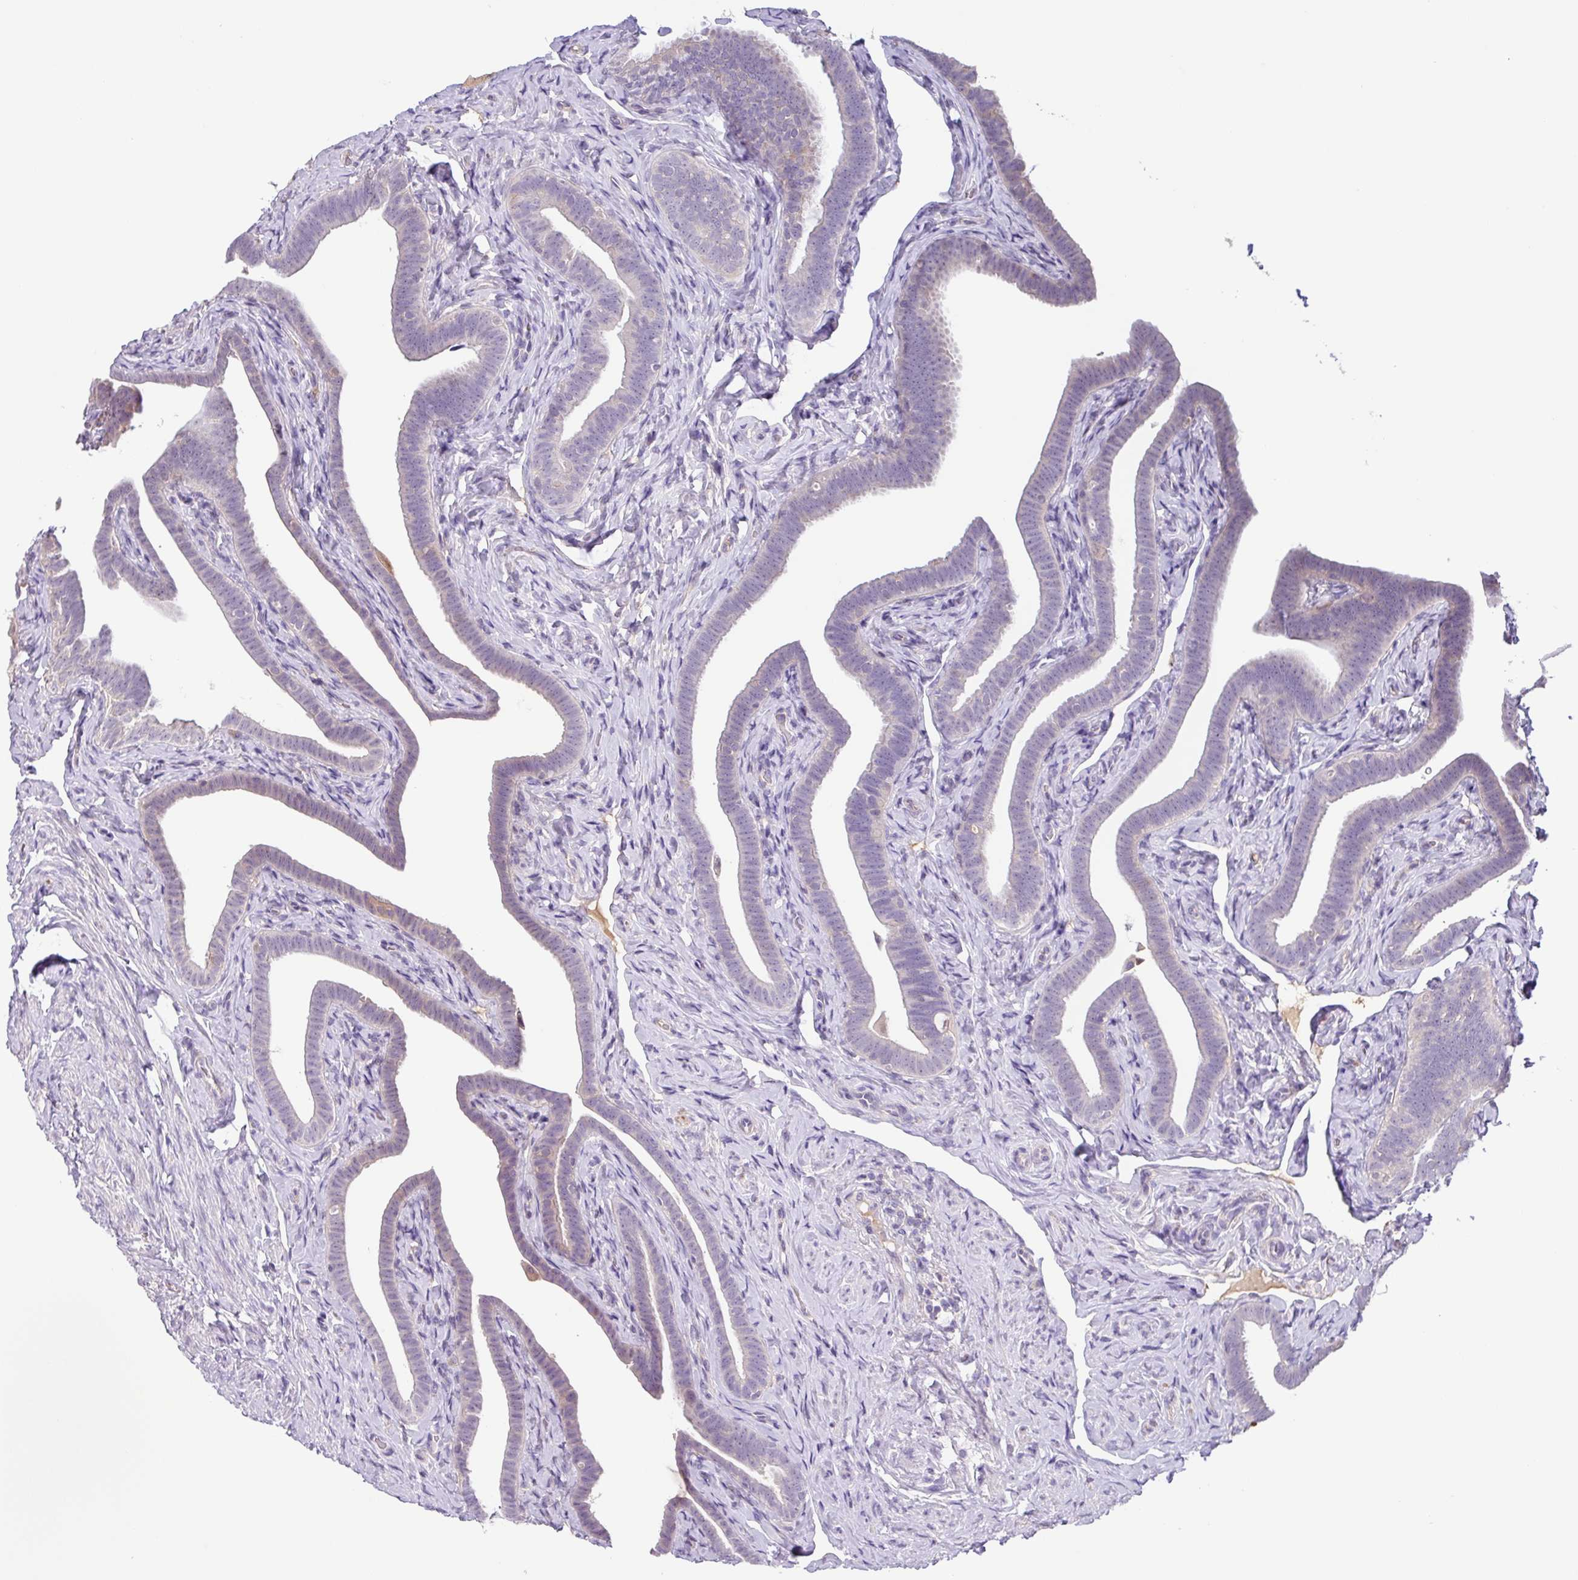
{"staining": {"intensity": "weak", "quantity": "<25%", "location": "cytoplasmic/membranous"}, "tissue": "fallopian tube", "cell_type": "Glandular cells", "image_type": "normal", "snomed": [{"axis": "morphology", "description": "Normal tissue, NOS"}, {"axis": "topography", "description": "Fallopian tube"}], "caption": "DAB immunohistochemical staining of benign fallopian tube exhibits no significant expression in glandular cells.", "gene": "SFTPB", "patient": {"sex": "female", "age": 69}}